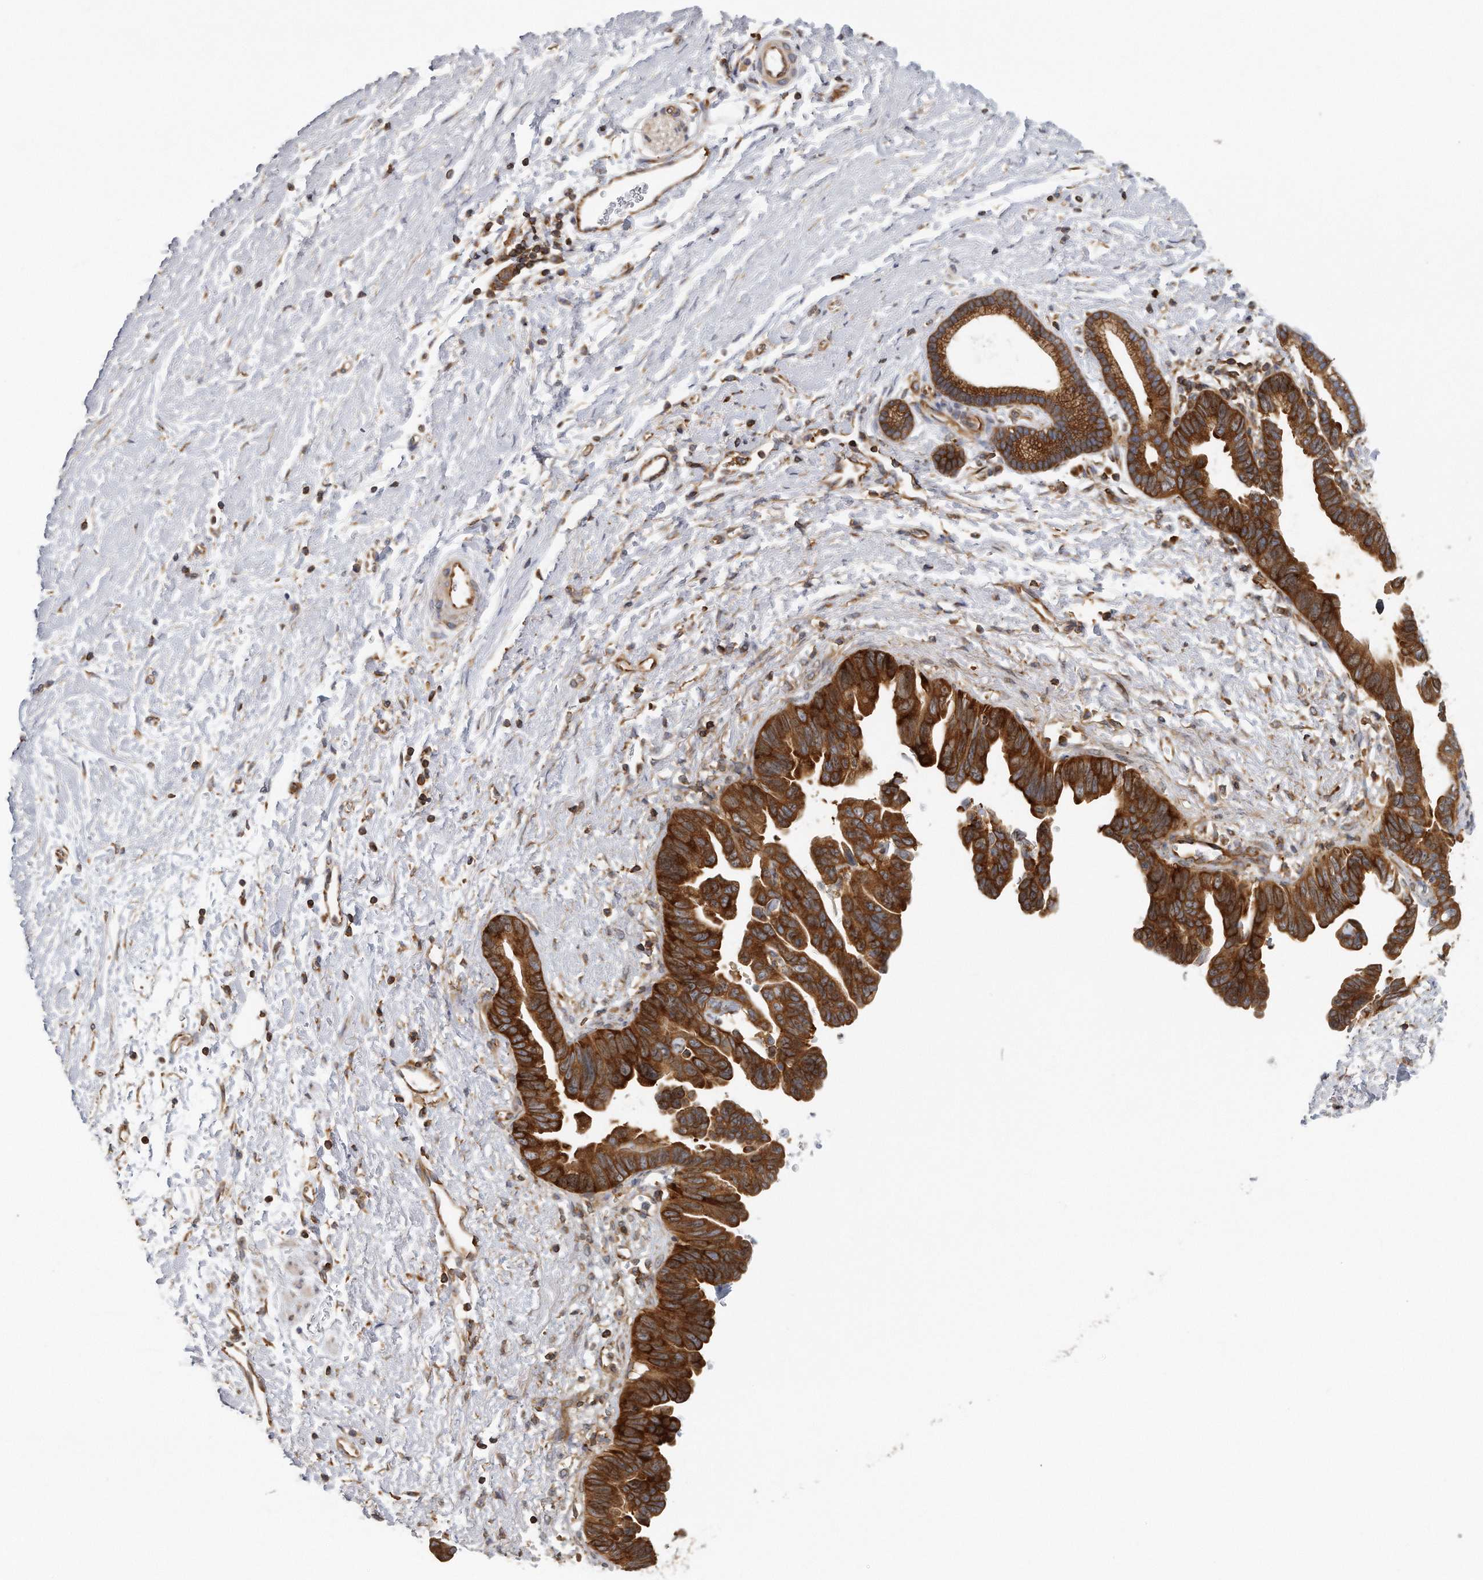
{"staining": {"intensity": "strong", "quantity": ">75%", "location": "cytoplasmic/membranous"}, "tissue": "pancreatic cancer", "cell_type": "Tumor cells", "image_type": "cancer", "snomed": [{"axis": "morphology", "description": "Adenocarcinoma, NOS"}, {"axis": "topography", "description": "Pancreas"}], "caption": "Immunohistochemistry histopathology image of neoplastic tissue: human pancreatic cancer stained using immunohistochemistry (IHC) reveals high levels of strong protein expression localized specifically in the cytoplasmic/membranous of tumor cells, appearing as a cytoplasmic/membranous brown color.", "gene": "EIF3I", "patient": {"sex": "female", "age": 72}}